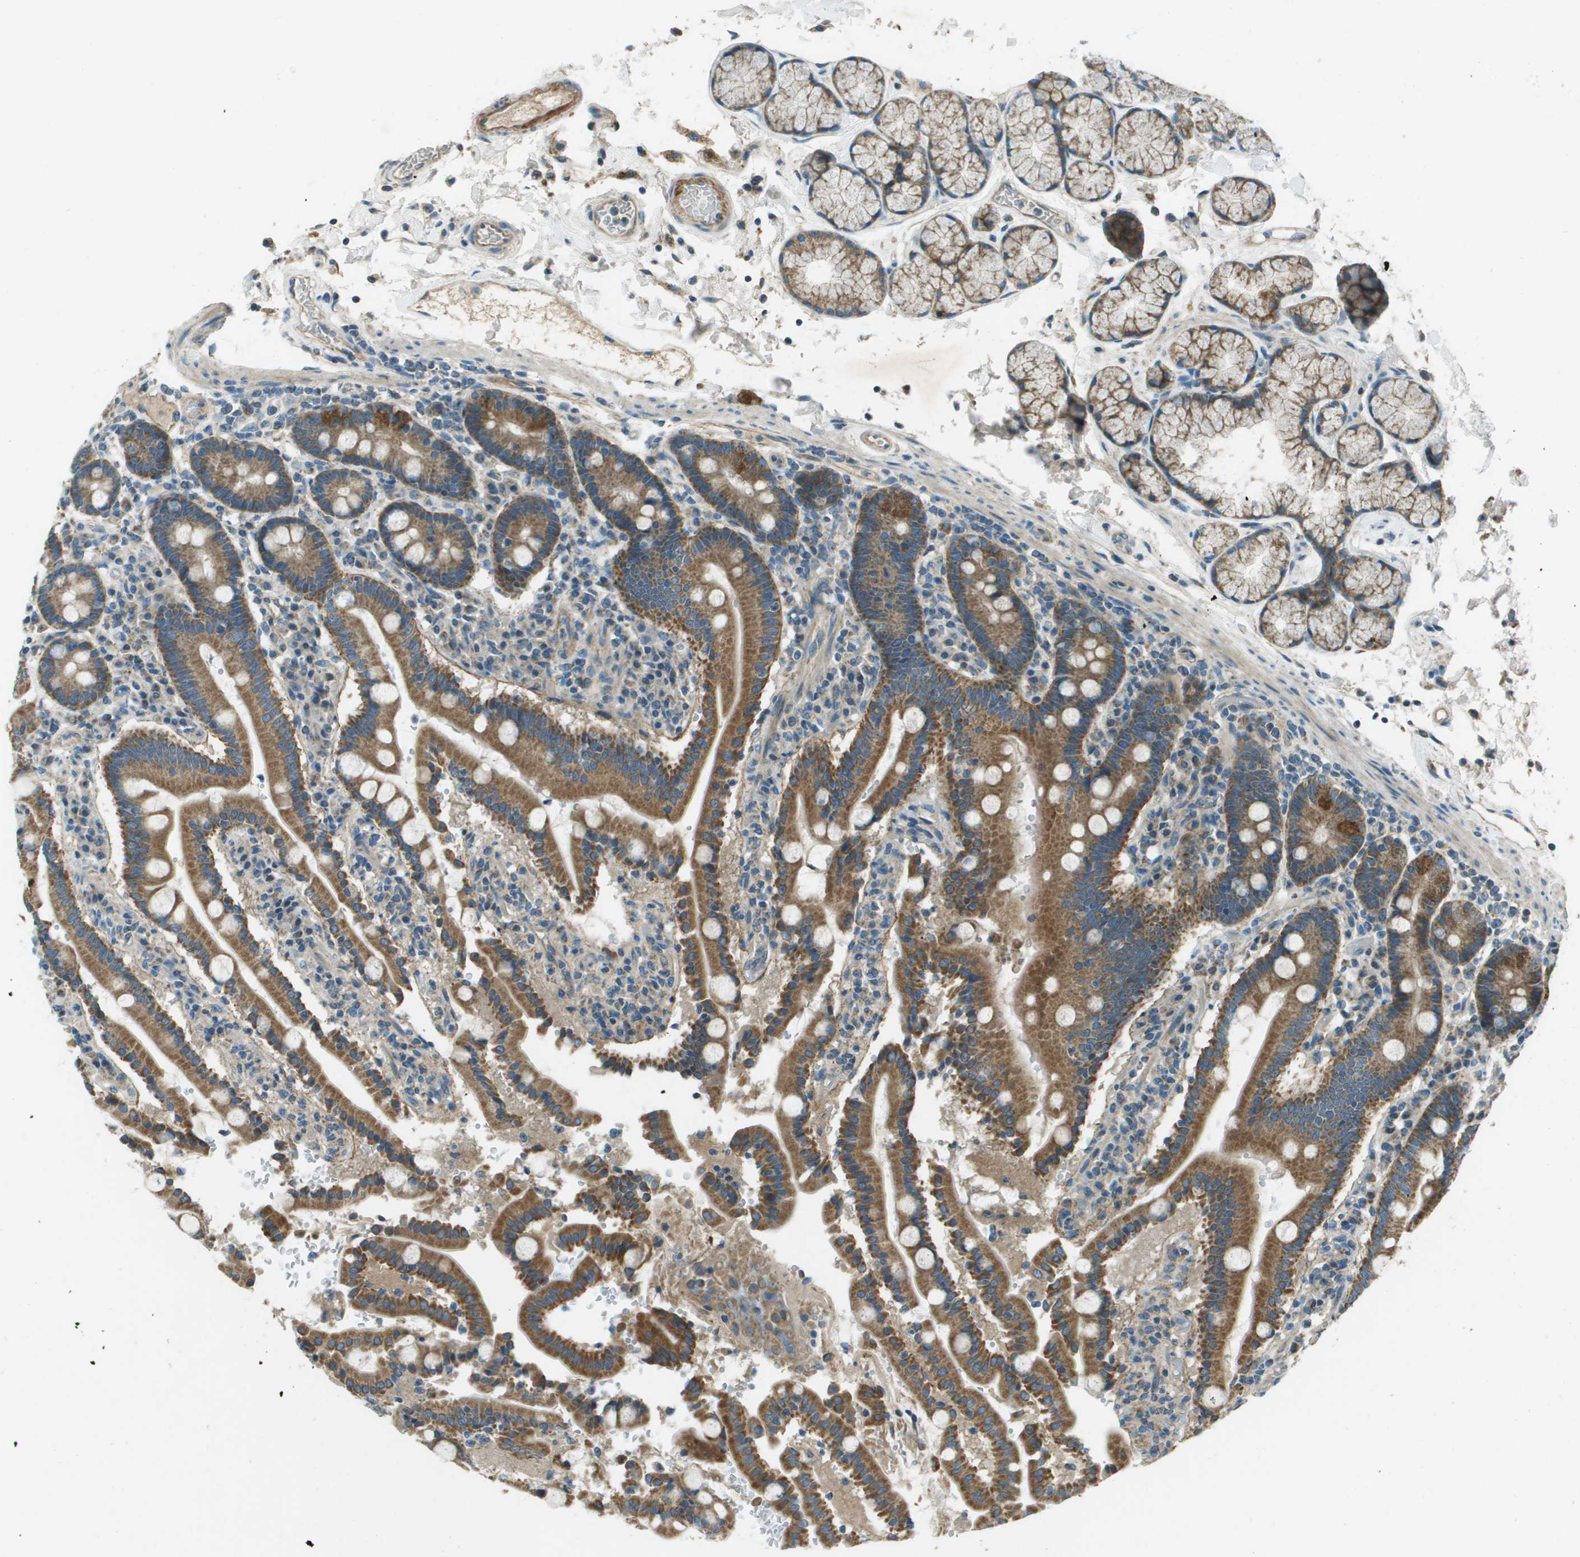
{"staining": {"intensity": "moderate", "quantity": ">75%", "location": "cytoplasmic/membranous"}, "tissue": "duodenum", "cell_type": "Glandular cells", "image_type": "normal", "snomed": [{"axis": "morphology", "description": "Normal tissue, NOS"}, {"axis": "topography", "description": "Small intestine, NOS"}], "caption": "Immunohistochemical staining of unremarkable duodenum shows medium levels of moderate cytoplasmic/membranous staining in approximately >75% of glandular cells.", "gene": "MIGA1", "patient": {"sex": "female", "age": 71}}